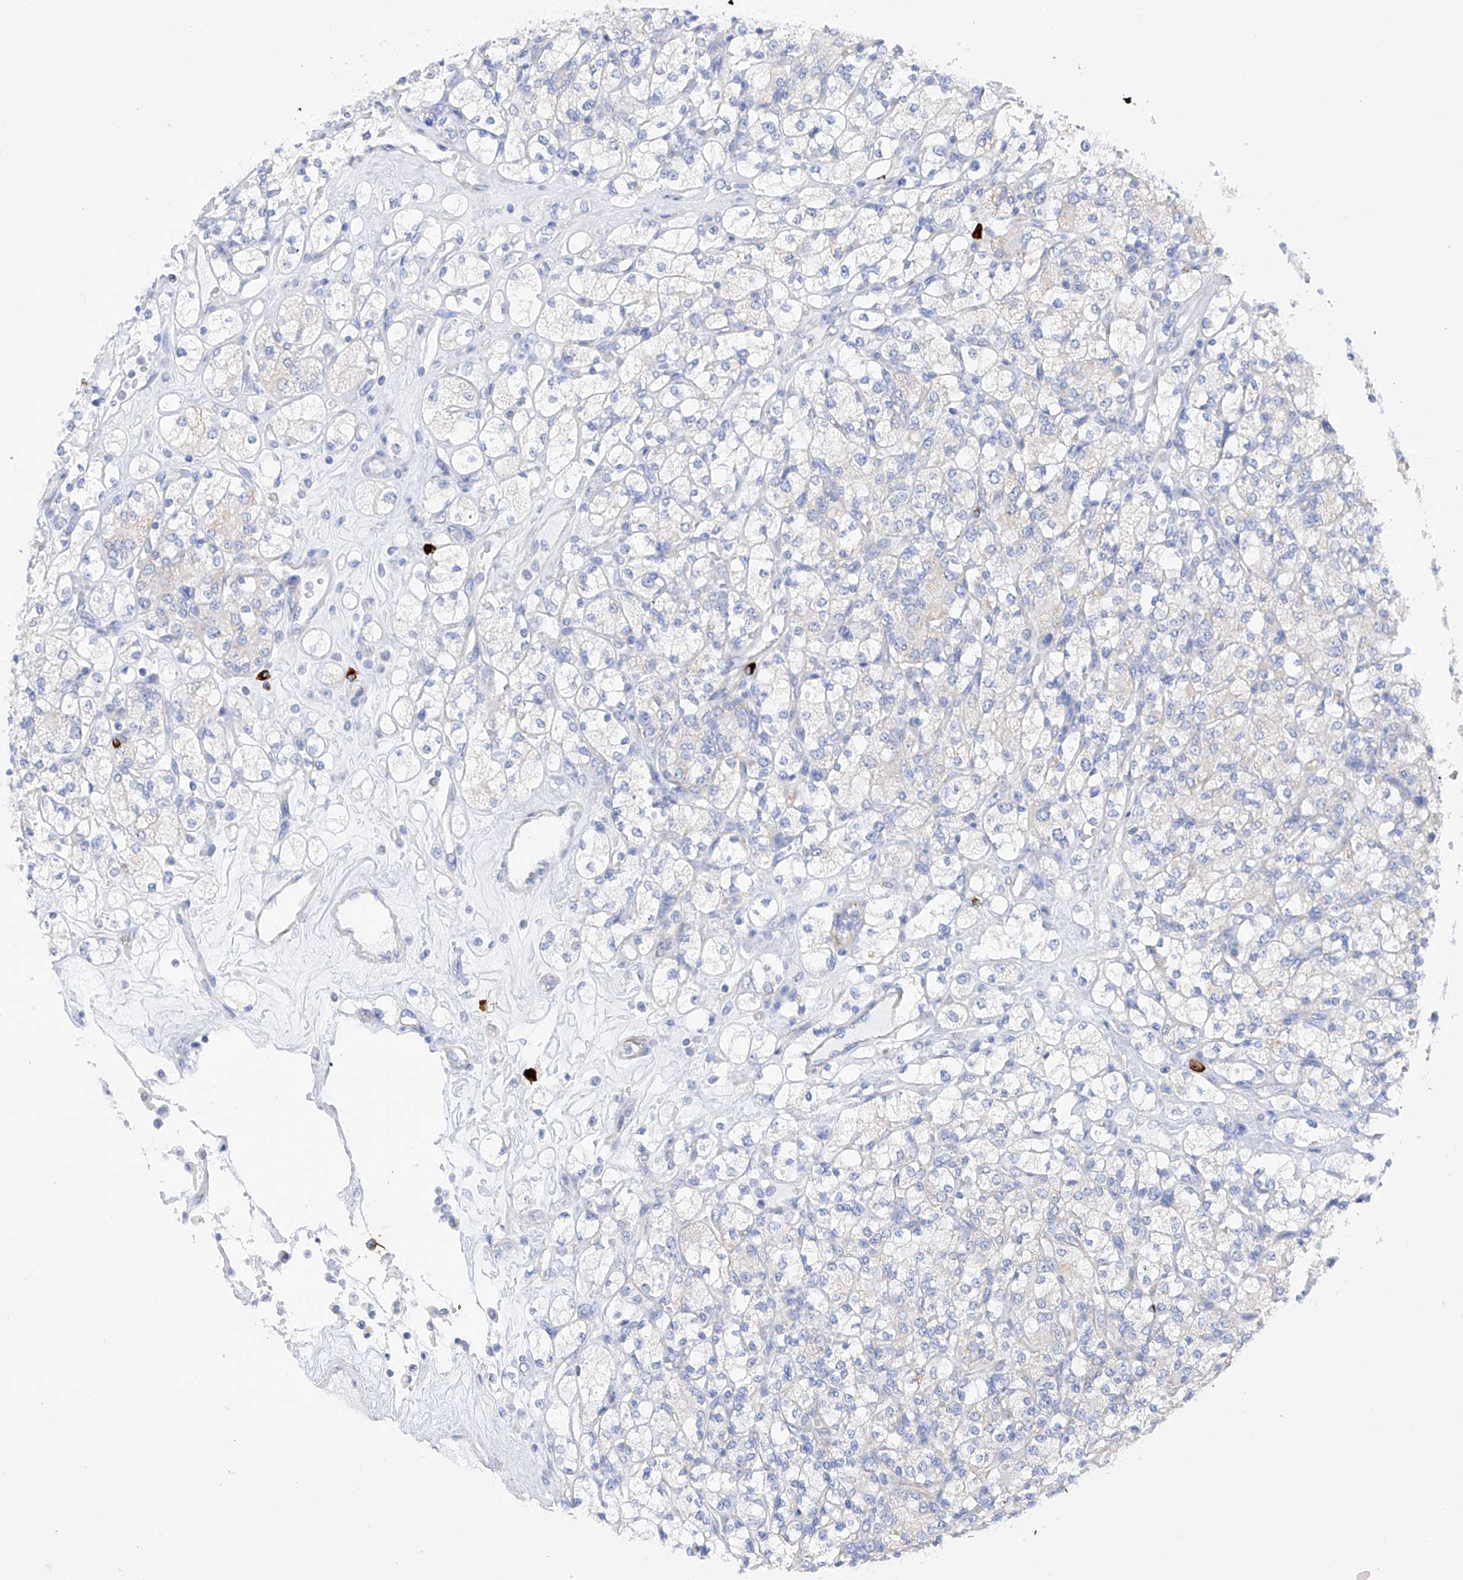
{"staining": {"intensity": "negative", "quantity": "none", "location": "none"}, "tissue": "renal cancer", "cell_type": "Tumor cells", "image_type": "cancer", "snomed": [{"axis": "morphology", "description": "Adenocarcinoma, NOS"}, {"axis": "topography", "description": "Kidney"}], "caption": "Immunohistochemical staining of renal cancer (adenocarcinoma) demonstrates no significant expression in tumor cells.", "gene": "FLG", "patient": {"sex": "male", "age": 77}}